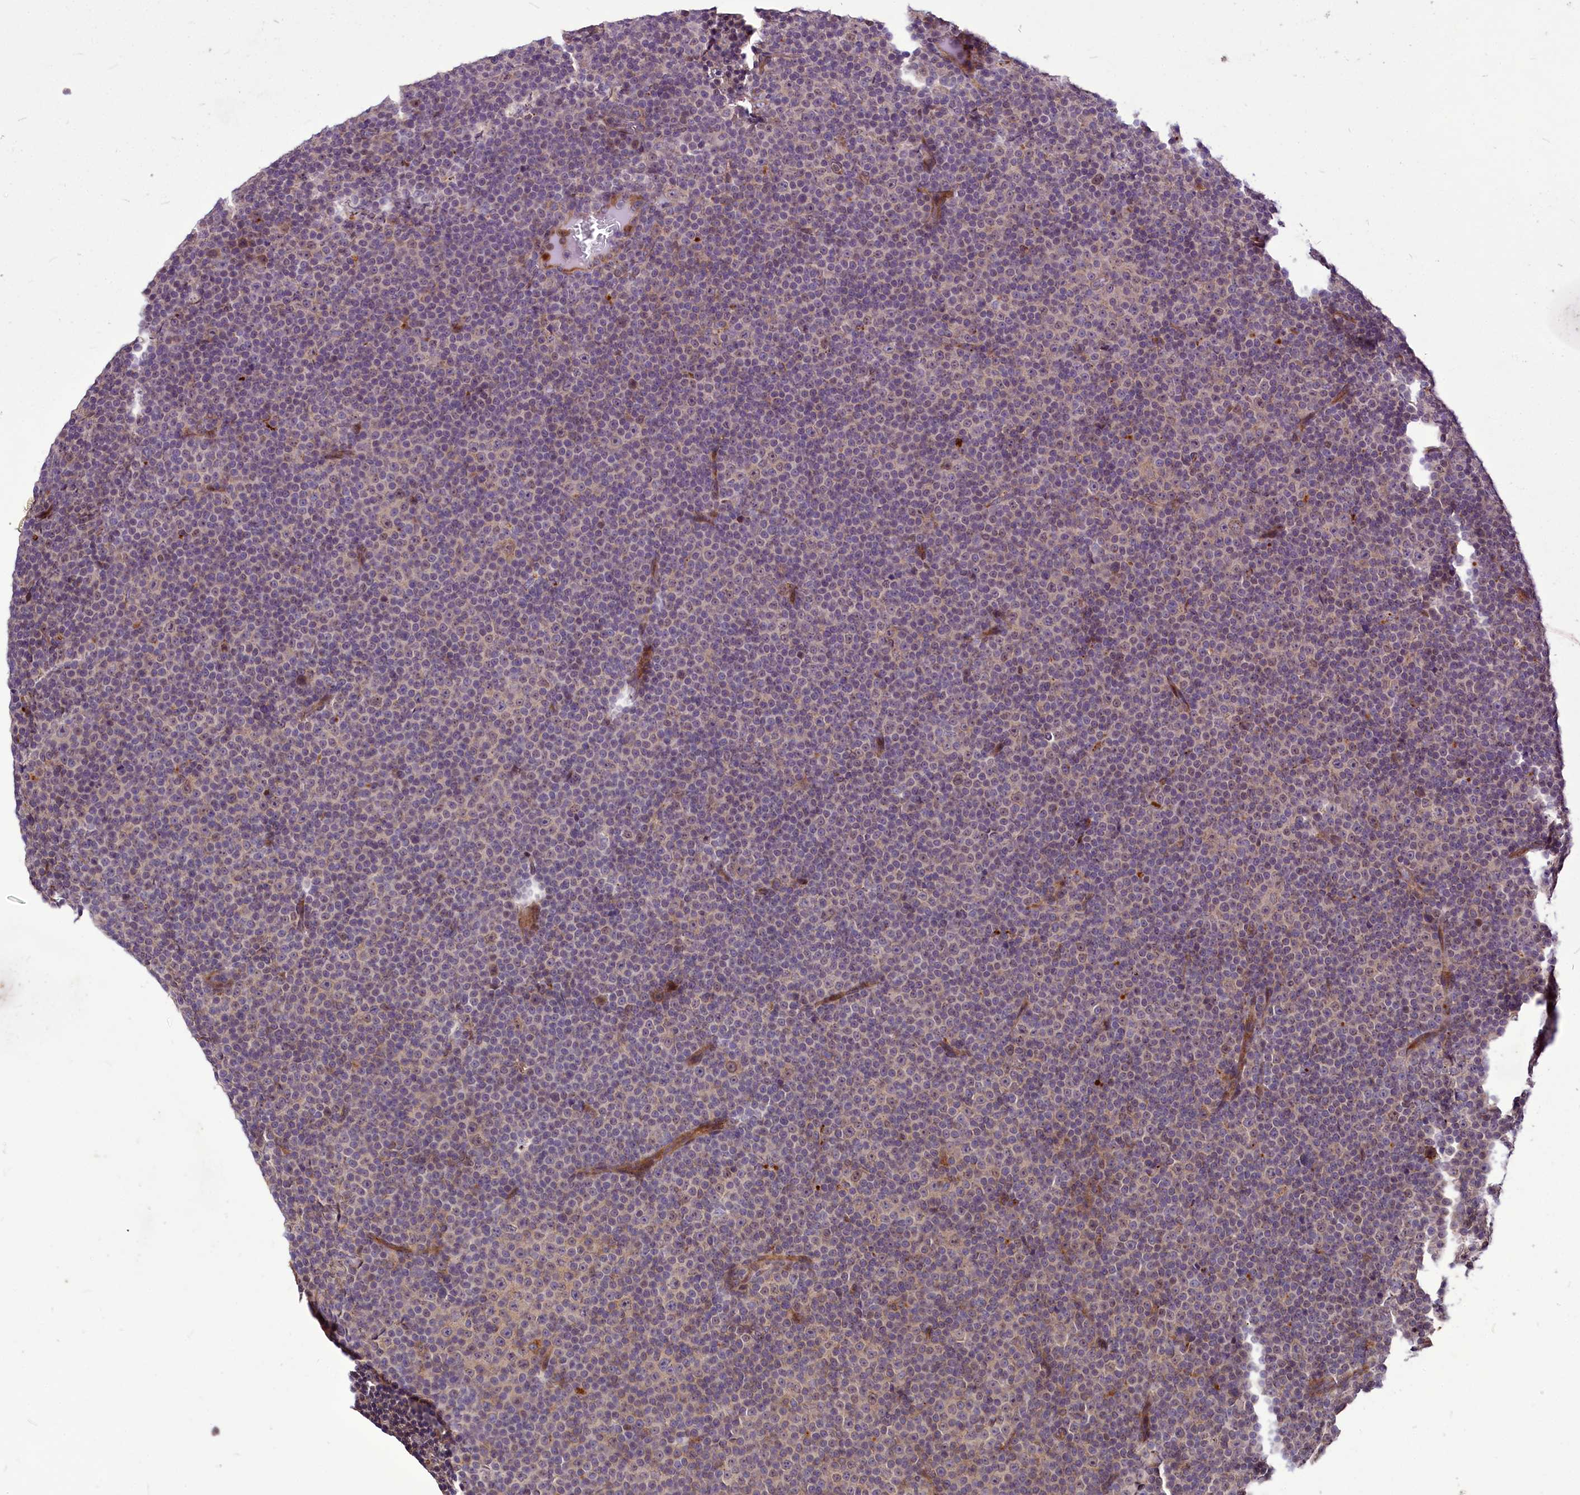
{"staining": {"intensity": "negative", "quantity": "none", "location": "none"}, "tissue": "lymphoma", "cell_type": "Tumor cells", "image_type": "cancer", "snomed": [{"axis": "morphology", "description": "Malignant lymphoma, non-Hodgkin's type, Low grade"}, {"axis": "topography", "description": "Lymph node"}], "caption": "There is no significant expression in tumor cells of lymphoma. (DAB IHC with hematoxylin counter stain).", "gene": "C11orf86", "patient": {"sex": "female", "age": 67}}